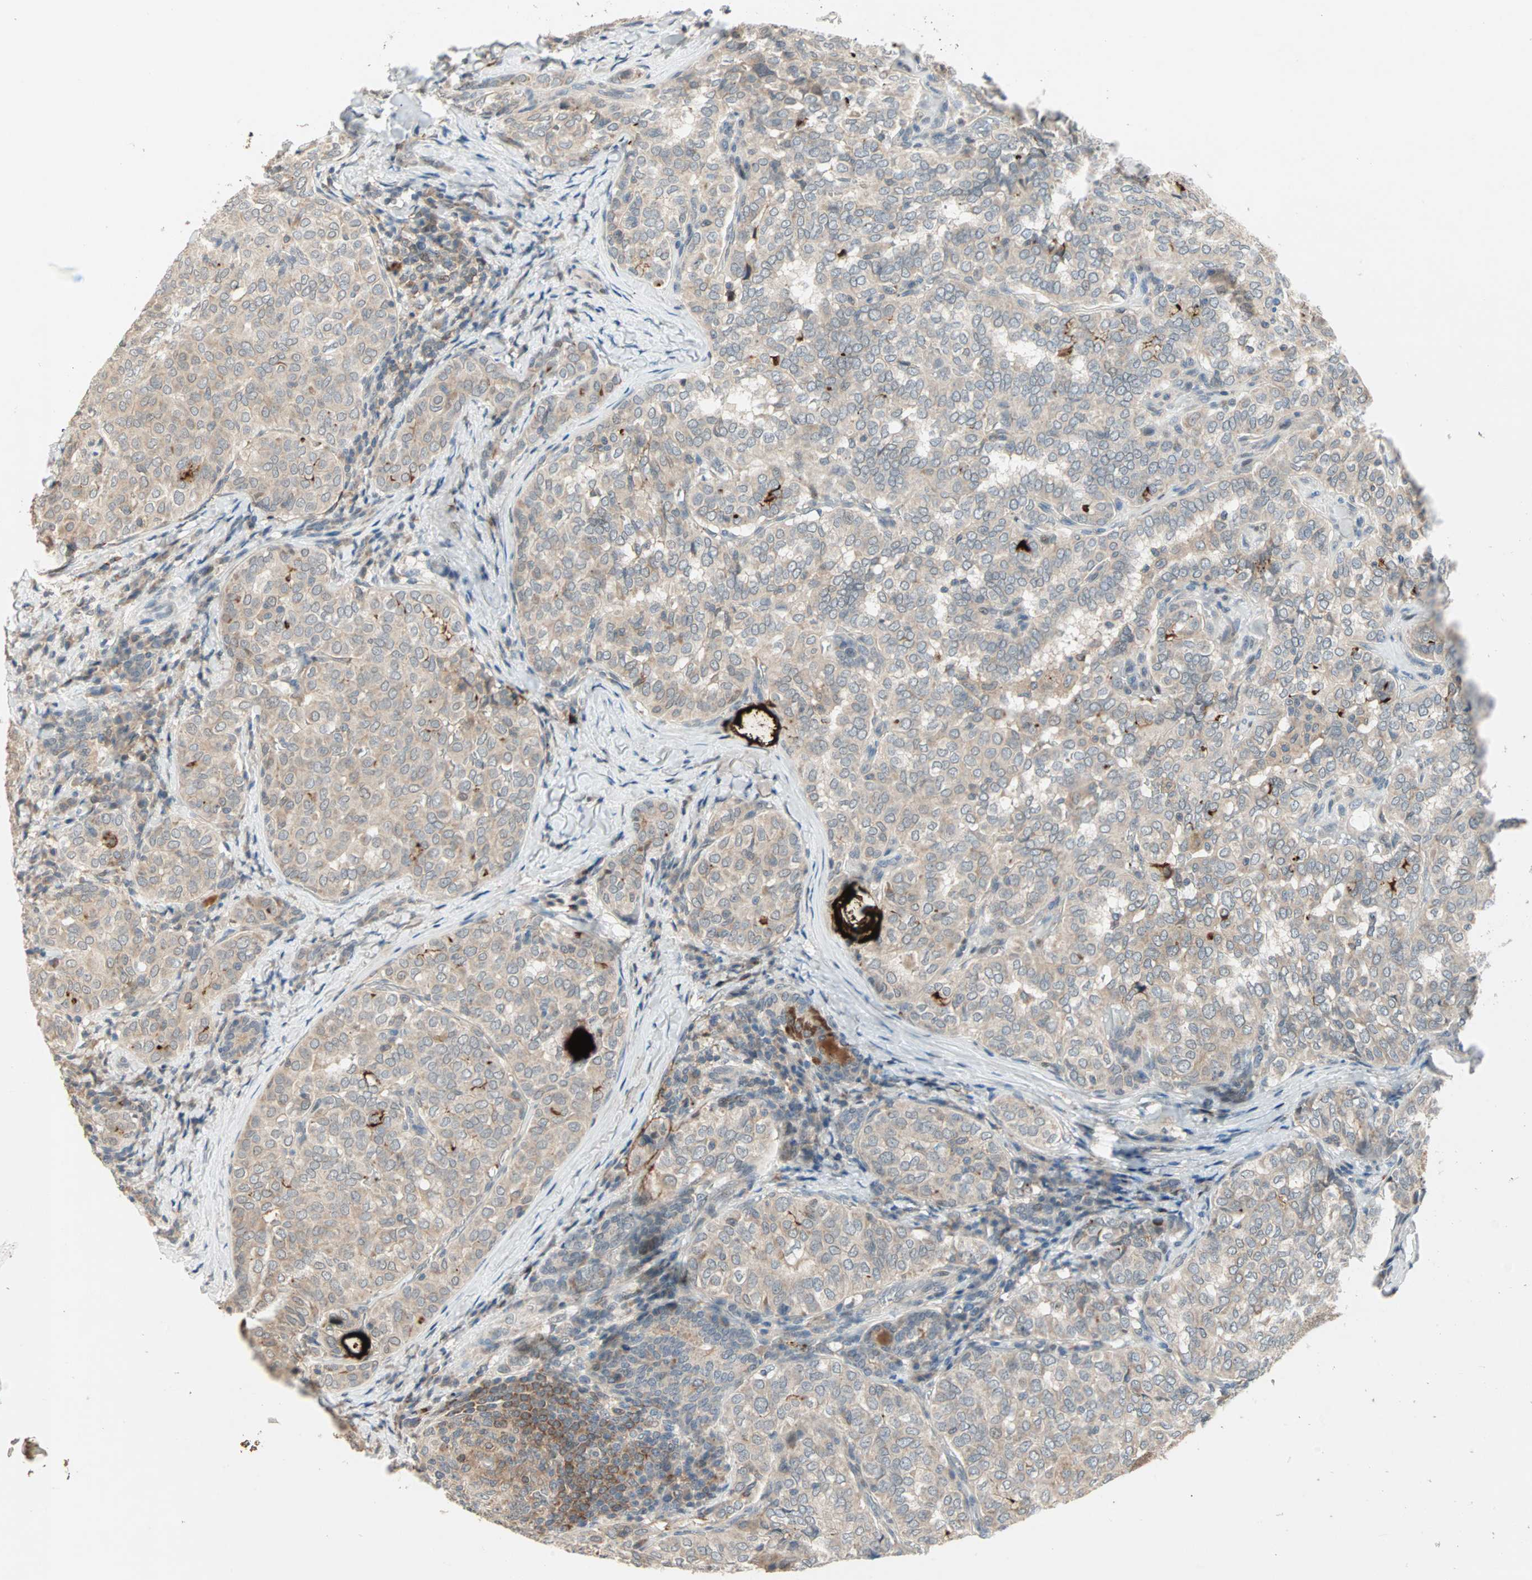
{"staining": {"intensity": "weak", "quantity": ">75%", "location": "cytoplasmic/membranous"}, "tissue": "thyroid cancer", "cell_type": "Tumor cells", "image_type": "cancer", "snomed": [{"axis": "morphology", "description": "Normal tissue, NOS"}, {"axis": "morphology", "description": "Papillary adenocarcinoma, NOS"}, {"axis": "topography", "description": "Thyroid gland"}], "caption": "Immunohistochemical staining of human thyroid cancer (papillary adenocarcinoma) shows low levels of weak cytoplasmic/membranous protein staining in approximately >75% of tumor cells.", "gene": "PROS1", "patient": {"sex": "female", "age": 30}}